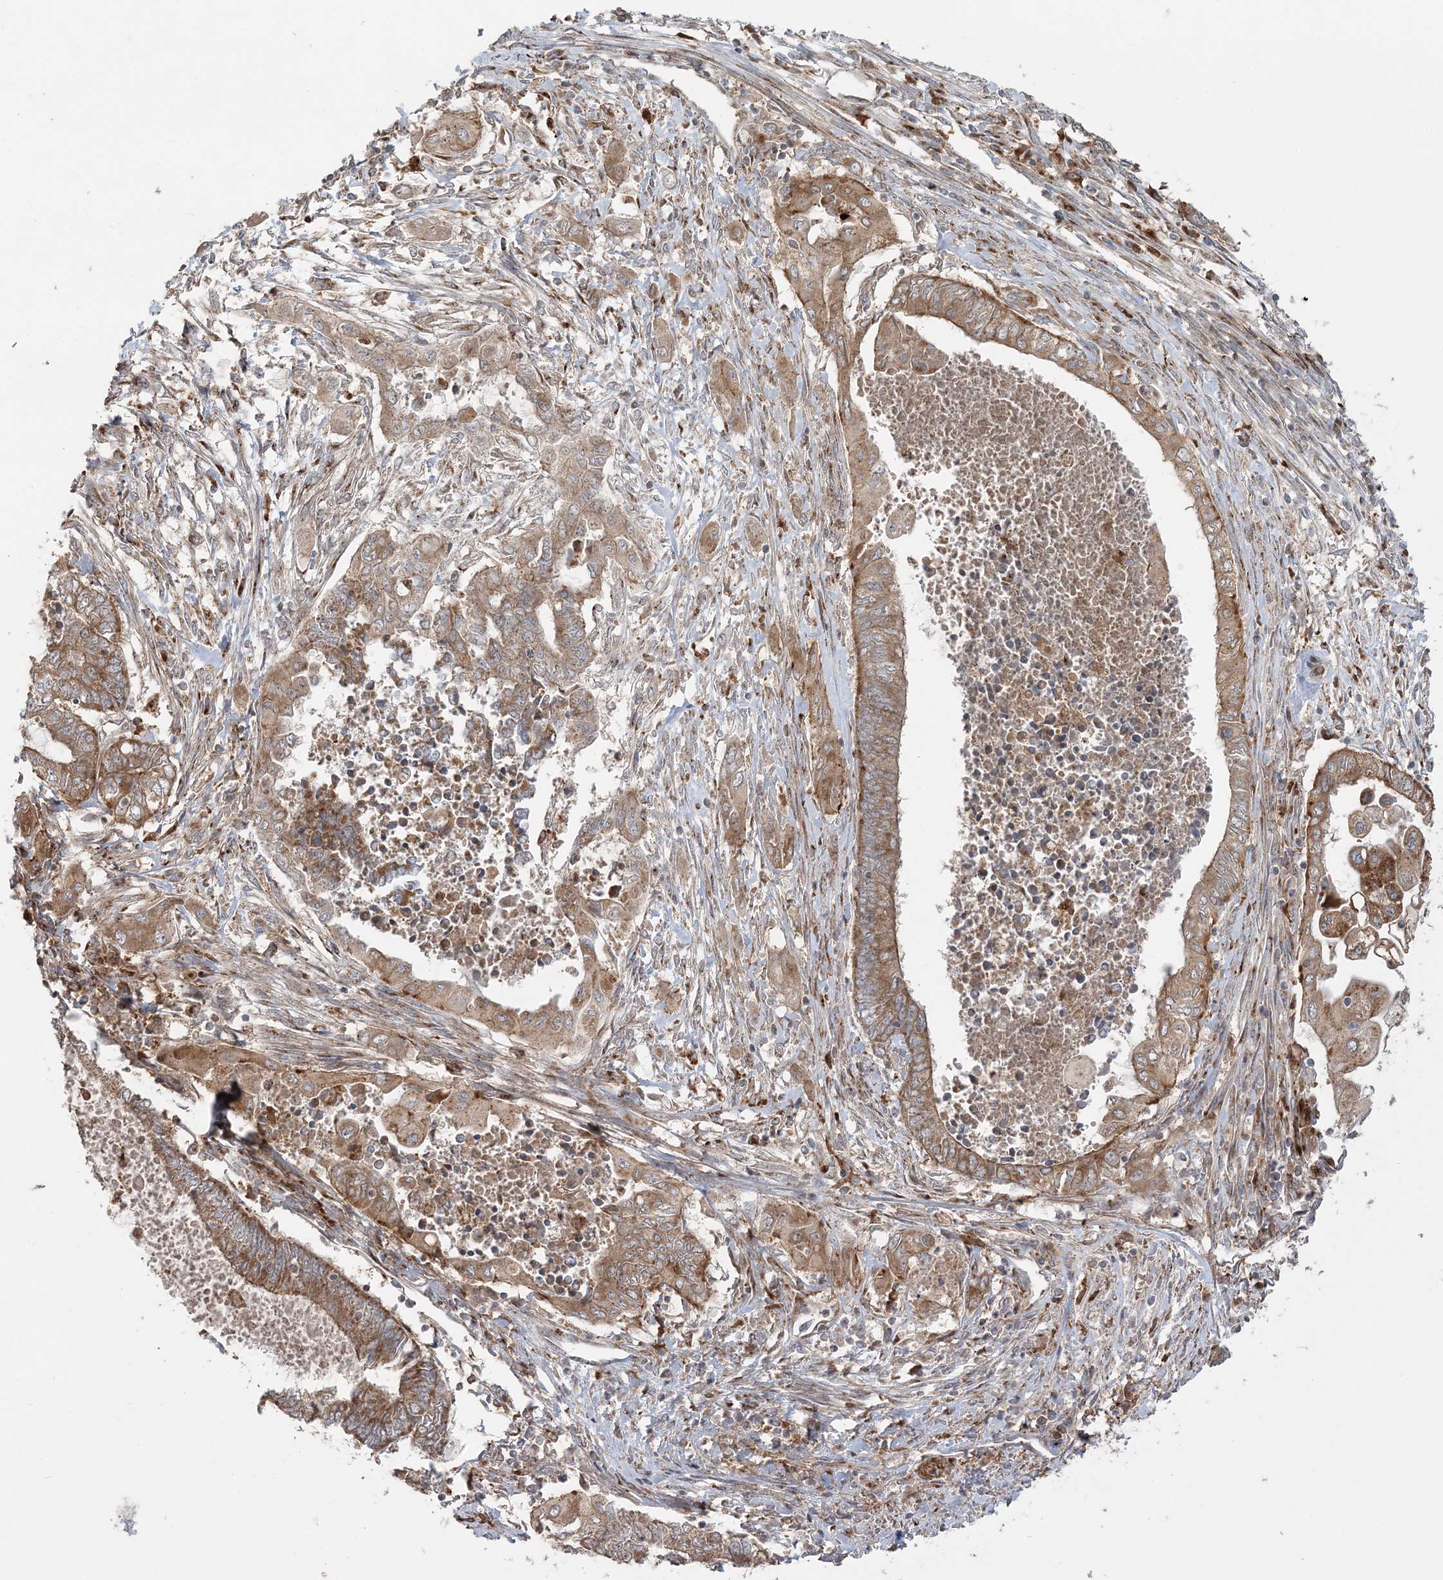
{"staining": {"intensity": "moderate", "quantity": ">75%", "location": "cytoplasmic/membranous"}, "tissue": "endometrial cancer", "cell_type": "Tumor cells", "image_type": "cancer", "snomed": [{"axis": "morphology", "description": "Adenocarcinoma, NOS"}, {"axis": "topography", "description": "Uterus"}, {"axis": "topography", "description": "Endometrium"}], "caption": "Immunohistochemical staining of adenocarcinoma (endometrial) shows medium levels of moderate cytoplasmic/membranous staining in about >75% of tumor cells.", "gene": "ABCC3", "patient": {"sex": "female", "age": 70}}